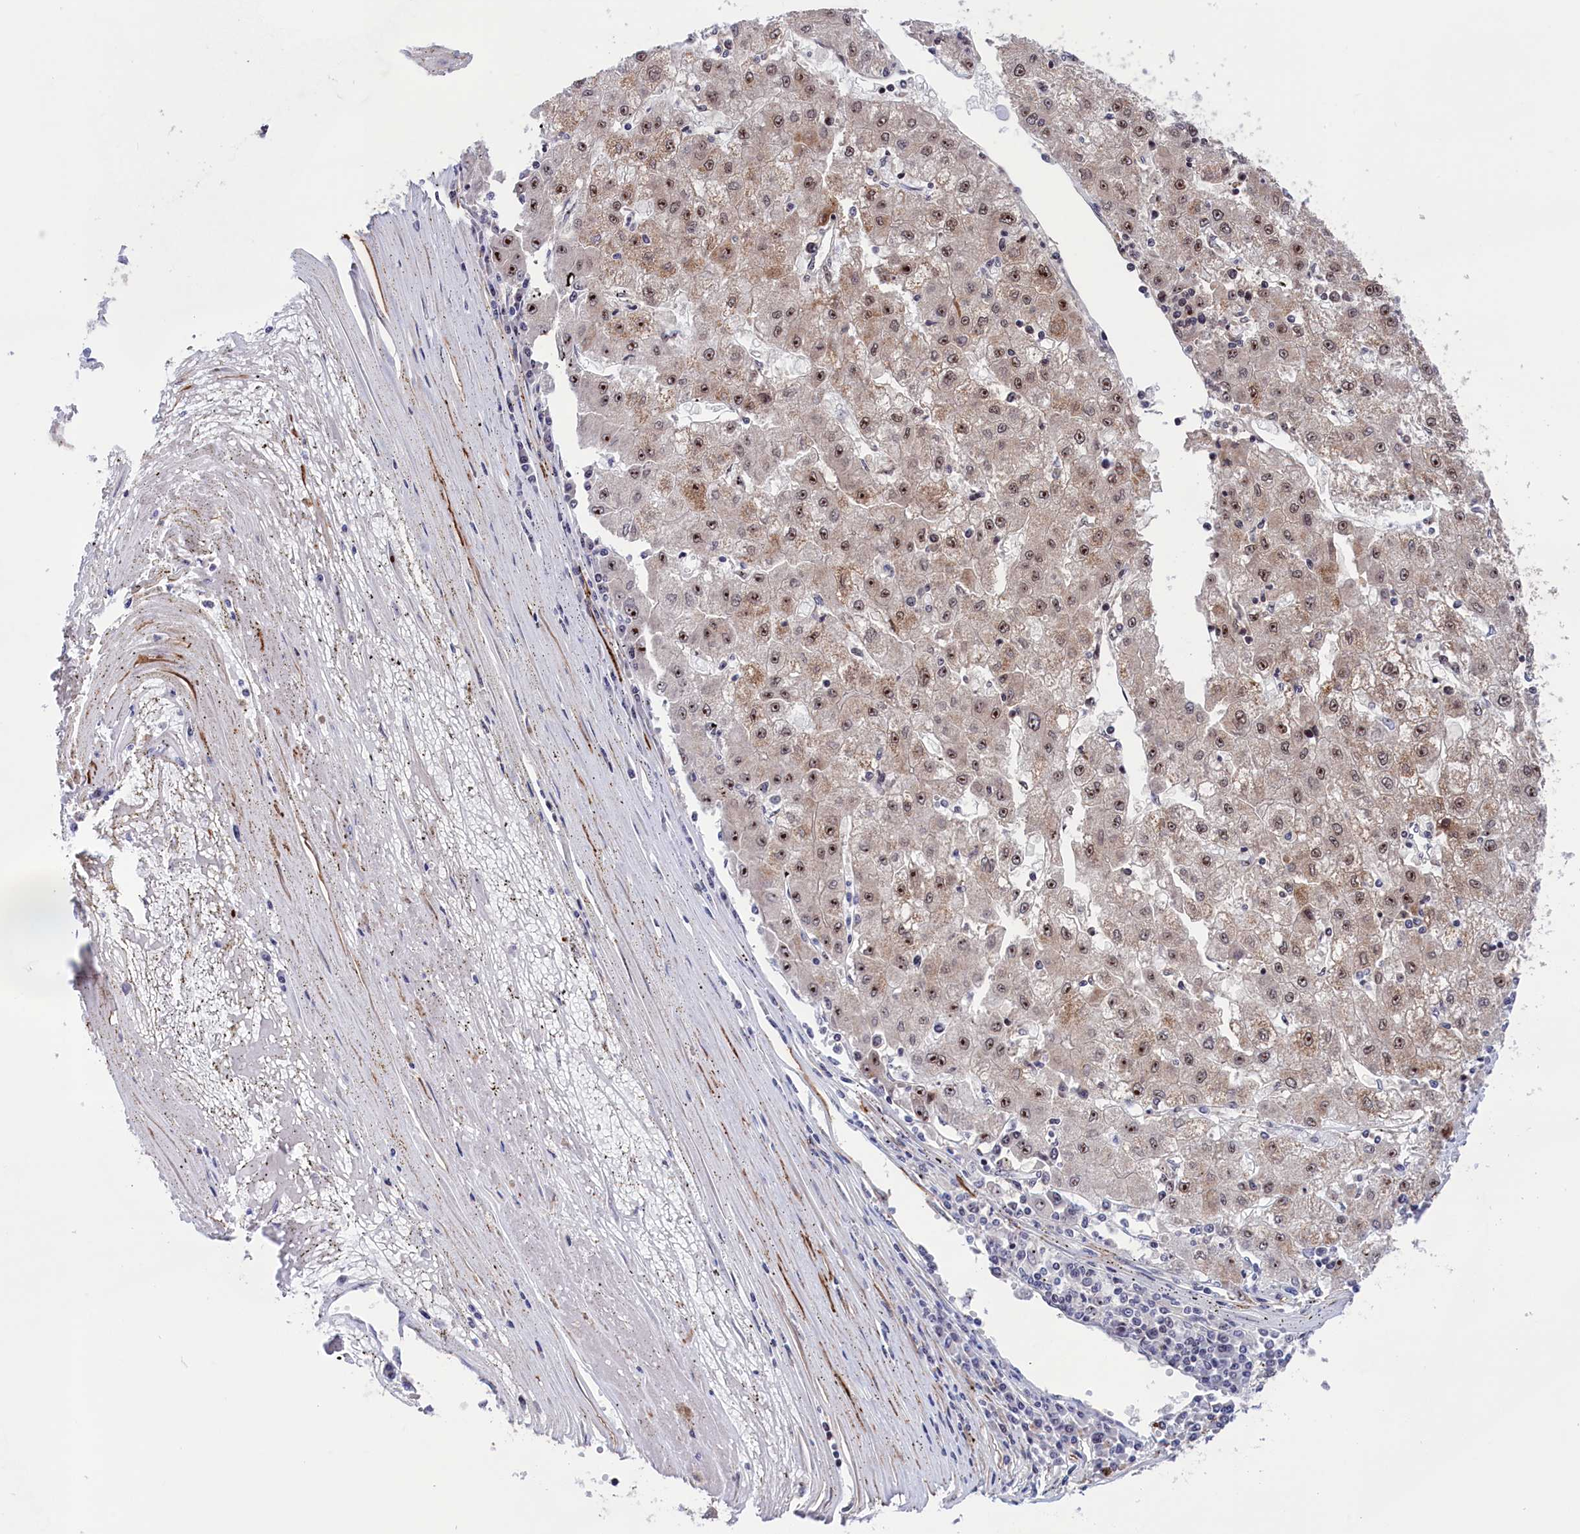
{"staining": {"intensity": "moderate", "quantity": ">75%", "location": "nuclear"}, "tissue": "liver cancer", "cell_type": "Tumor cells", "image_type": "cancer", "snomed": [{"axis": "morphology", "description": "Carcinoma, Hepatocellular, NOS"}, {"axis": "topography", "description": "Liver"}], "caption": "Liver hepatocellular carcinoma tissue exhibits moderate nuclear expression in approximately >75% of tumor cells", "gene": "PPAN", "patient": {"sex": "male", "age": 72}}